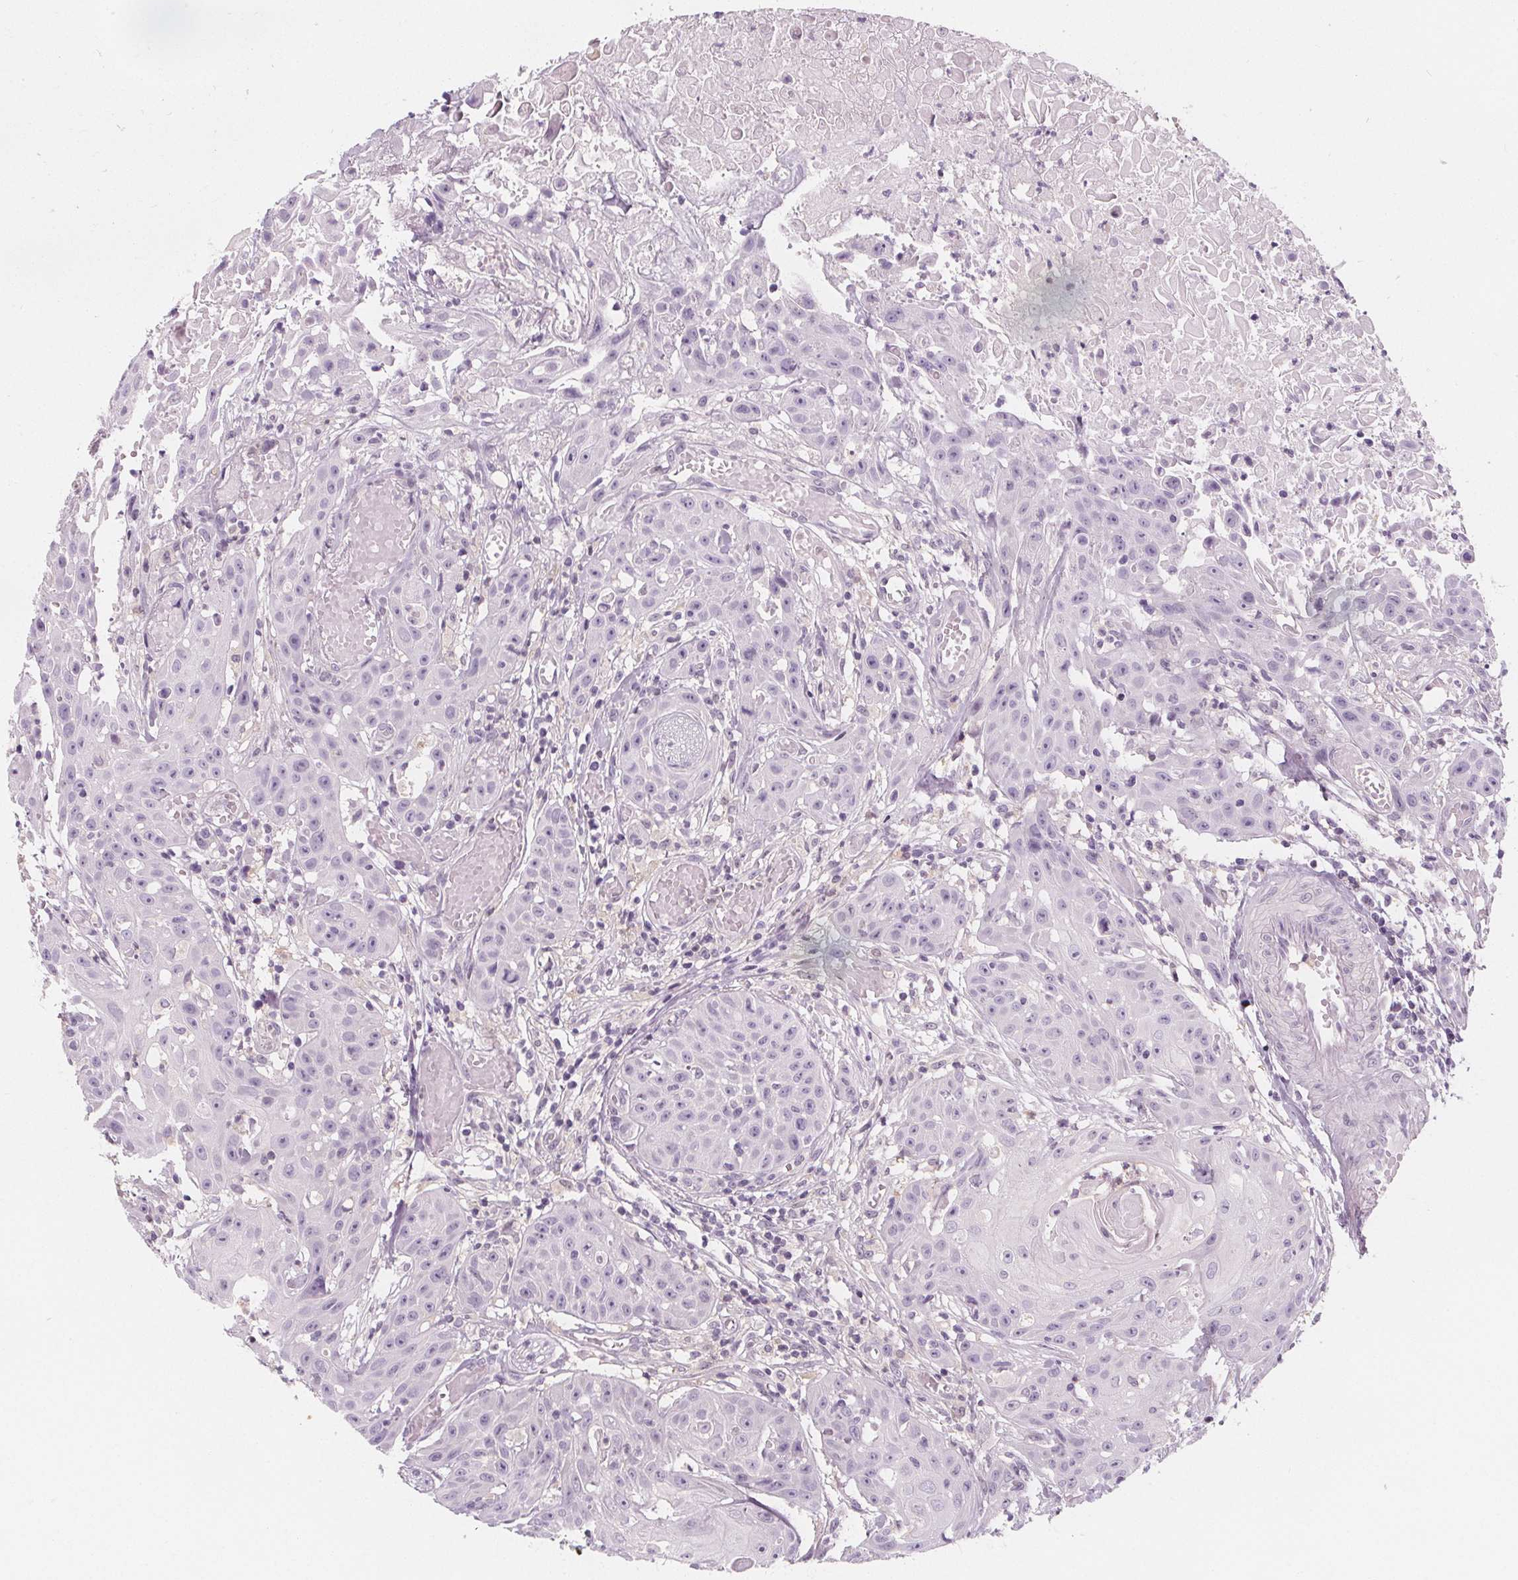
{"staining": {"intensity": "negative", "quantity": "none", "location": "none"}, "tissue": "head and neck cancer", "cell_type": "Tumor cells", "image_type": "cancer", "snomed": [{"axis": "morphology", "description": "Squamous cell carcinoma, NOS"}, {"axis": "topography", "description": "Oral tissue"}, {"axis": "topography", "description": "Head-Neck"}], "caption": "High magnification brightfield microscopy of head and neck squamous cell carcinoma stained with DAB (brown) and counterstained with hematoxylin (blue): tumor cells show no significant positivity. (Immunohistochemistry (ihc), brightfield microscopy, high magnification).", "gene": "UGP2", "patient": {"sex": "female", "age": 55}}